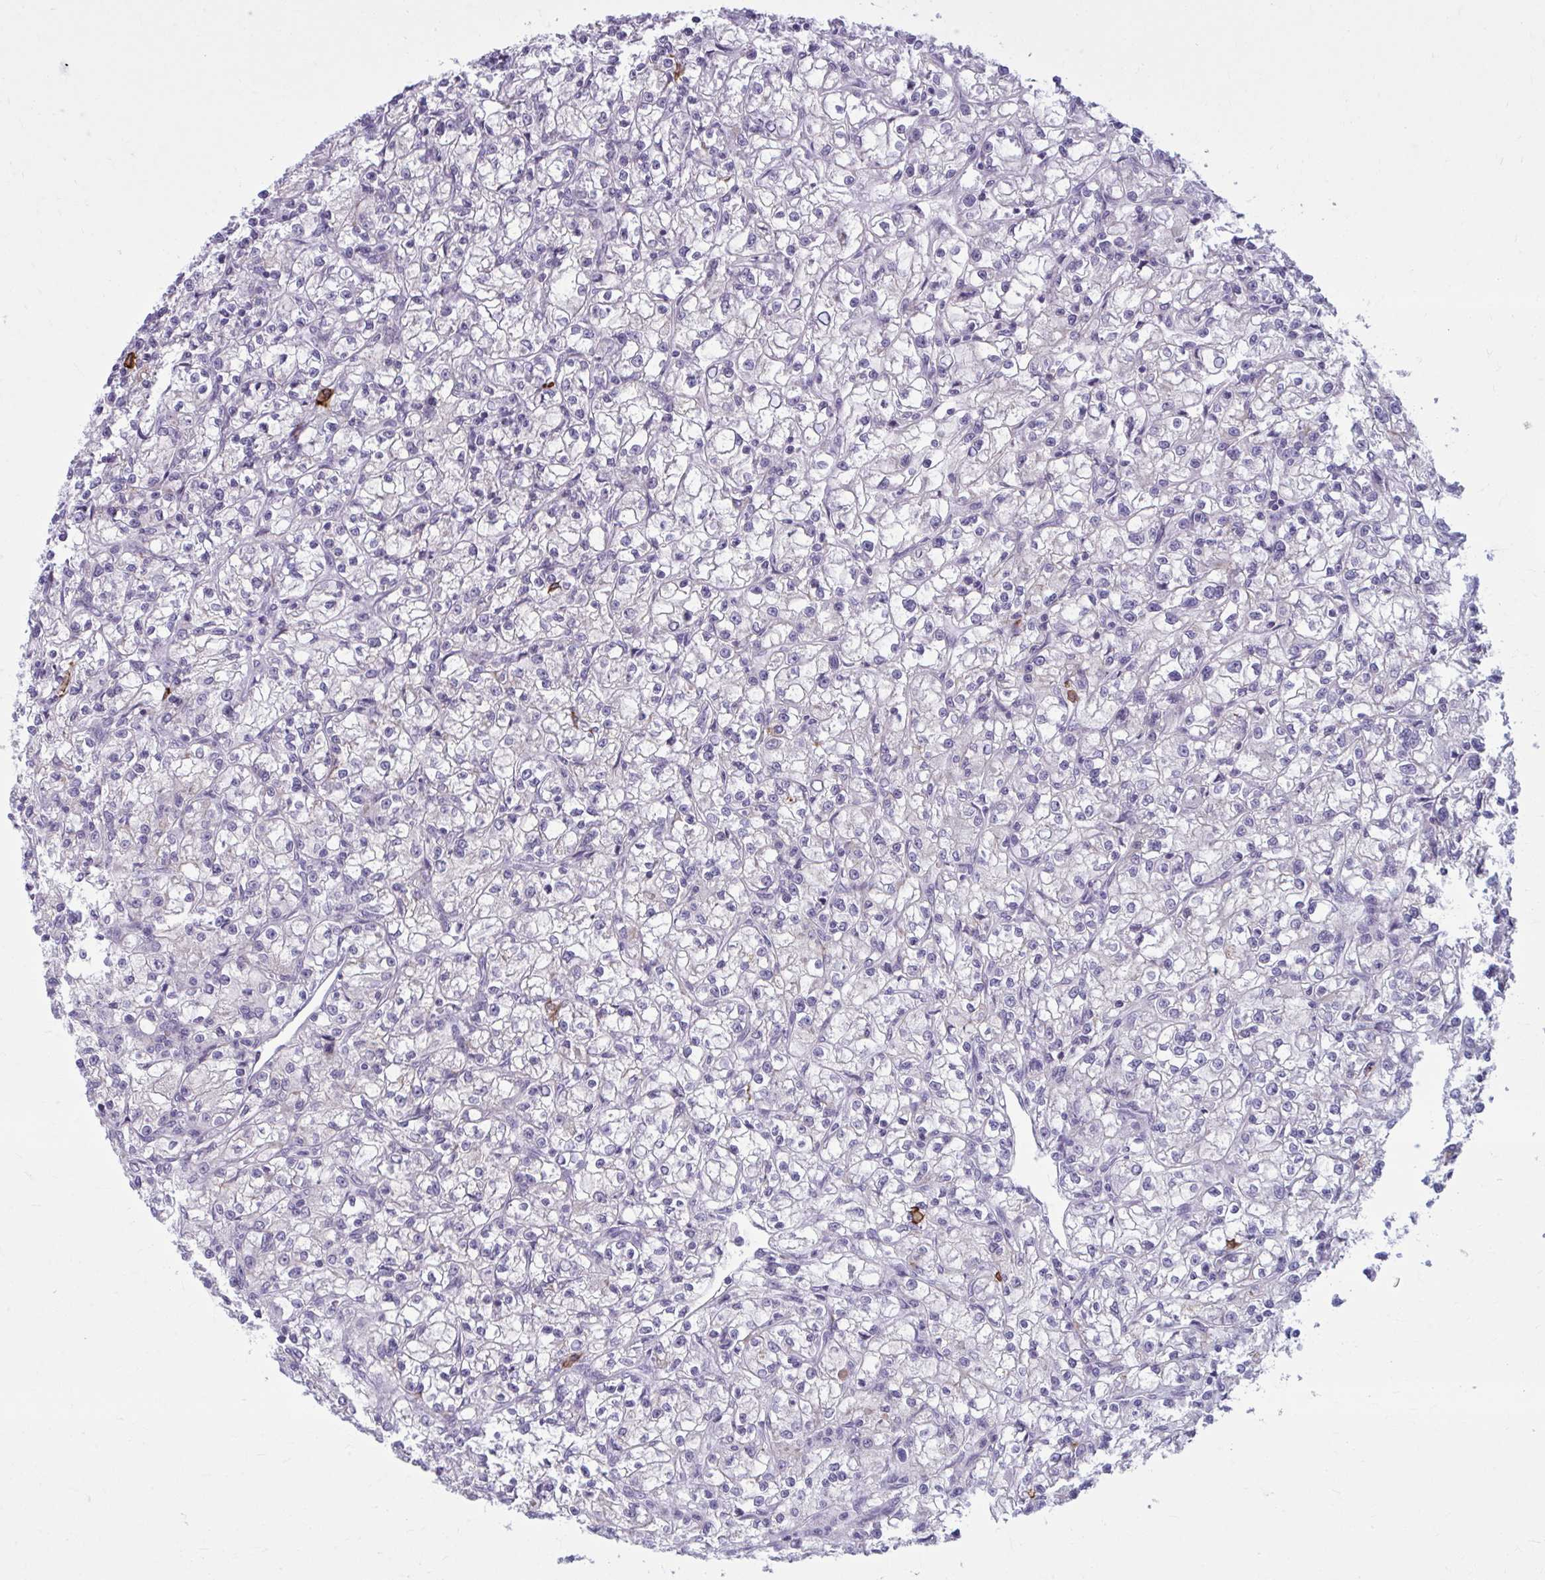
{"staining": {"intensity": "negative", "quantity": "none", "location": "none"}, "tissue": "renal cancer", "cell_type": "Tumor cells", "image_type": "cancer", "snomed": [{"axis": "morphology", "description": "Adenocarcinoma, NOS"}, {"axis": "topography", "description": "Kidney"}], "caption": "DAB immunohistochemical staining of human adenocarcinoma (renal) exhibits no significant staining in tumor cells.", "gene": "CD38", "patient": {"sex": "female", "age": 59}}